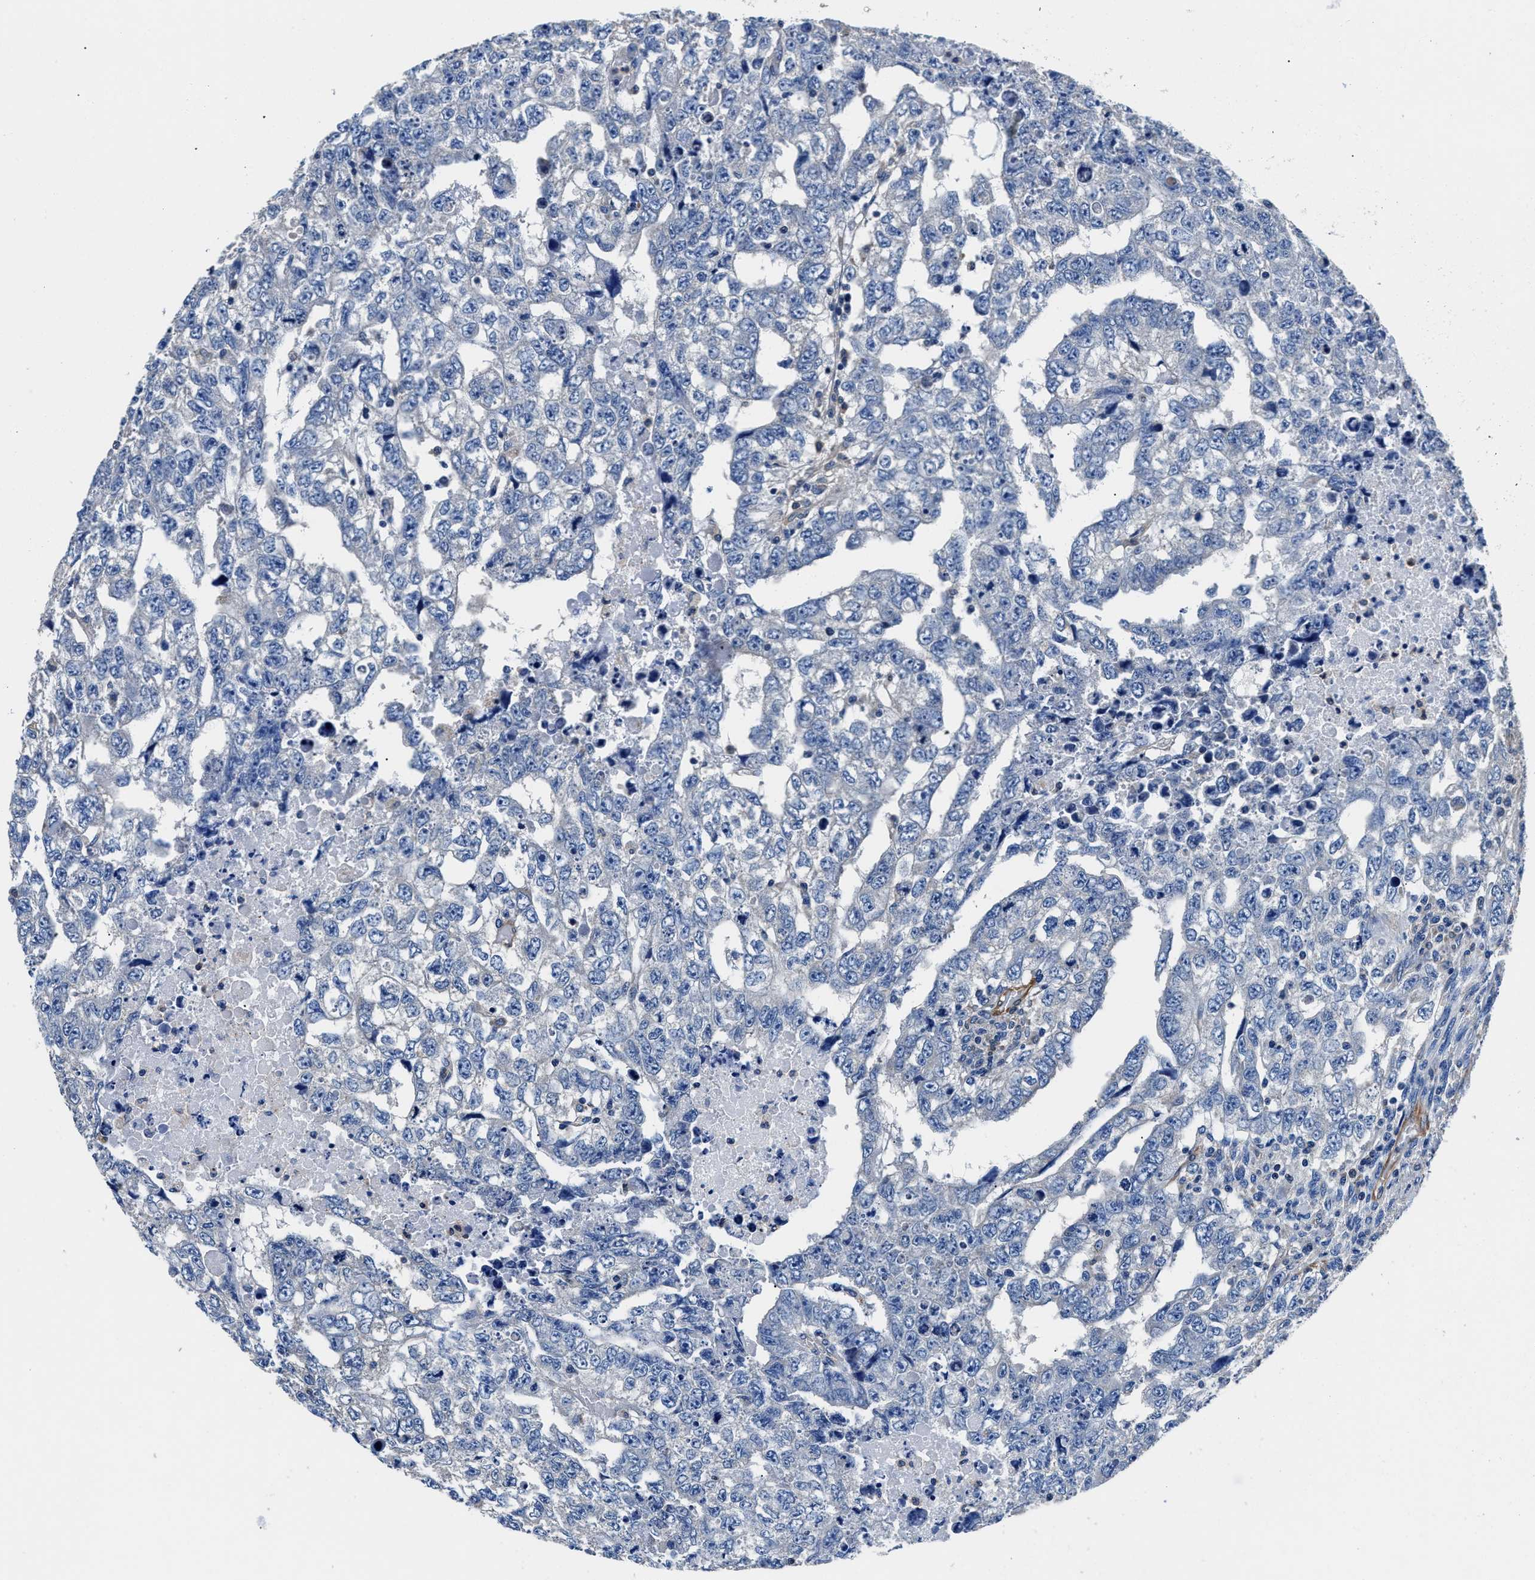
{"staining": {"intensity": "negative", "quantity": "none", "location": "none"}, "tissue": "testis cancer", "cell_type": "Tumor cells", "image_type": "cancer", "snomed": [{"axis": "morphology", "description": "Carcinoma, Embryonal, NOS"}, {"axis": "topography", "description": "Testis"}], "caption": "IHC of testis cancer exhibits no staining in tumor cells.", "gene": "NEU1", "patient": {"sex": "male", "age": 36}}